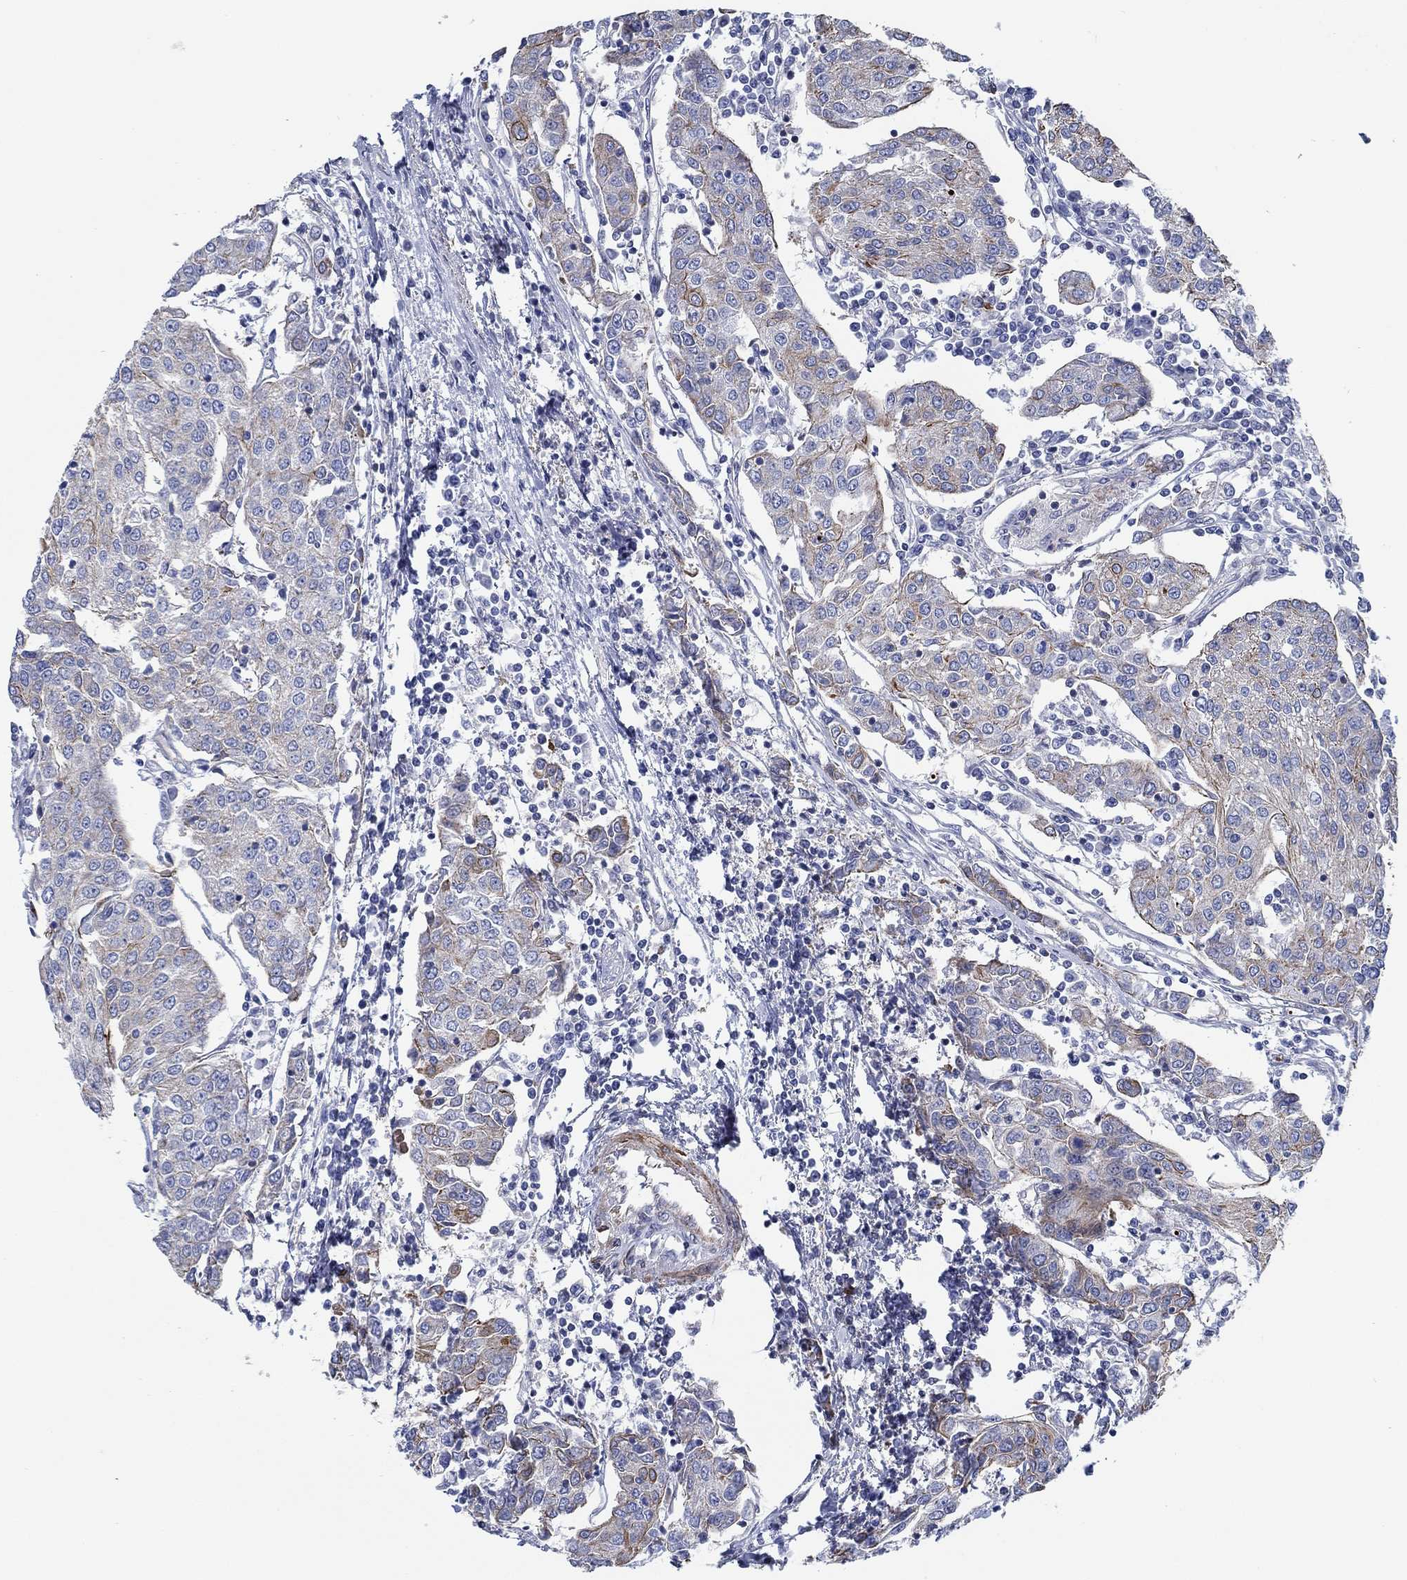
{"staining": {"intensity": "moderate", "quantity": "<25%", "location": "cytoplasmic/membranous"}, "tissue": "urothelial cancer", "cell_type": "Tumor cells", "image_type": "cancer", "snomed": [{"axis": "morphology", "description": "Urothelial carcinoma, High grade"}, {"axis": "topography", "description": "Urinary bladder"}], "caption": "A brown stain shows moderate cytoplasmic/membranous positivity of a protein in urothelial cancer tumor cells.", "gene": "FMN1", "patient": {"sex": "female", "age": 85}}